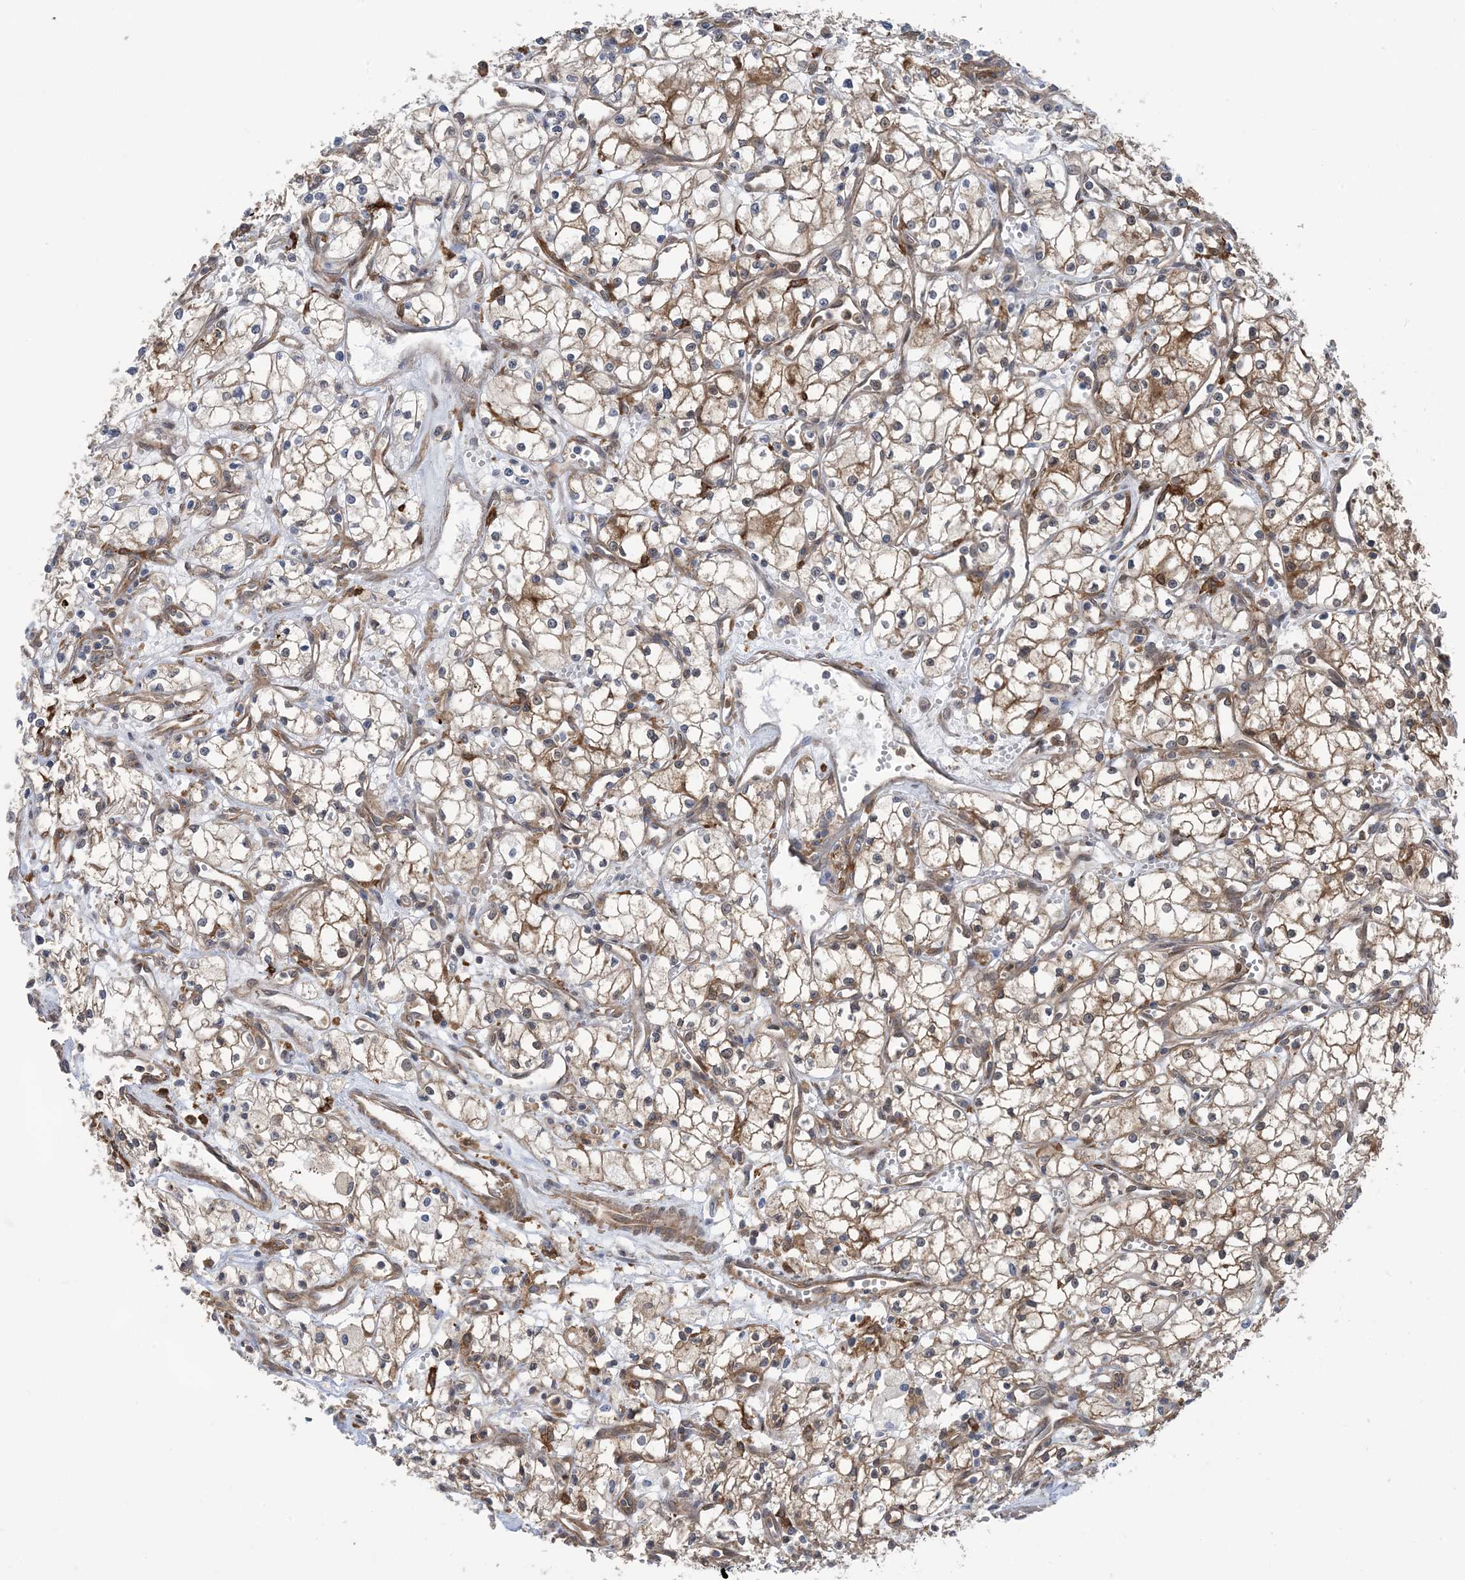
{"staining": {"intensity": "moderate", "quantity": "25%-75%", "location": "cytoplasmic/membranous"}, "tissue": "renal cancer", "cell_type": "Tumor cells", "image_type": "cancer", "snomed": [{"axis": "morphology", "description": "Adenocarcinoma, NOS"}, {"axis": "topography", "description": "Kidney"}], "caption": "Renal adenocarcinoma stained with a brown dye displays moderate cytoplasmic/membranous positive staining in about 25%-75% of tumor cells.", "gene": "HS1BP3", "patient": {"sex": "male", "age": 59}}